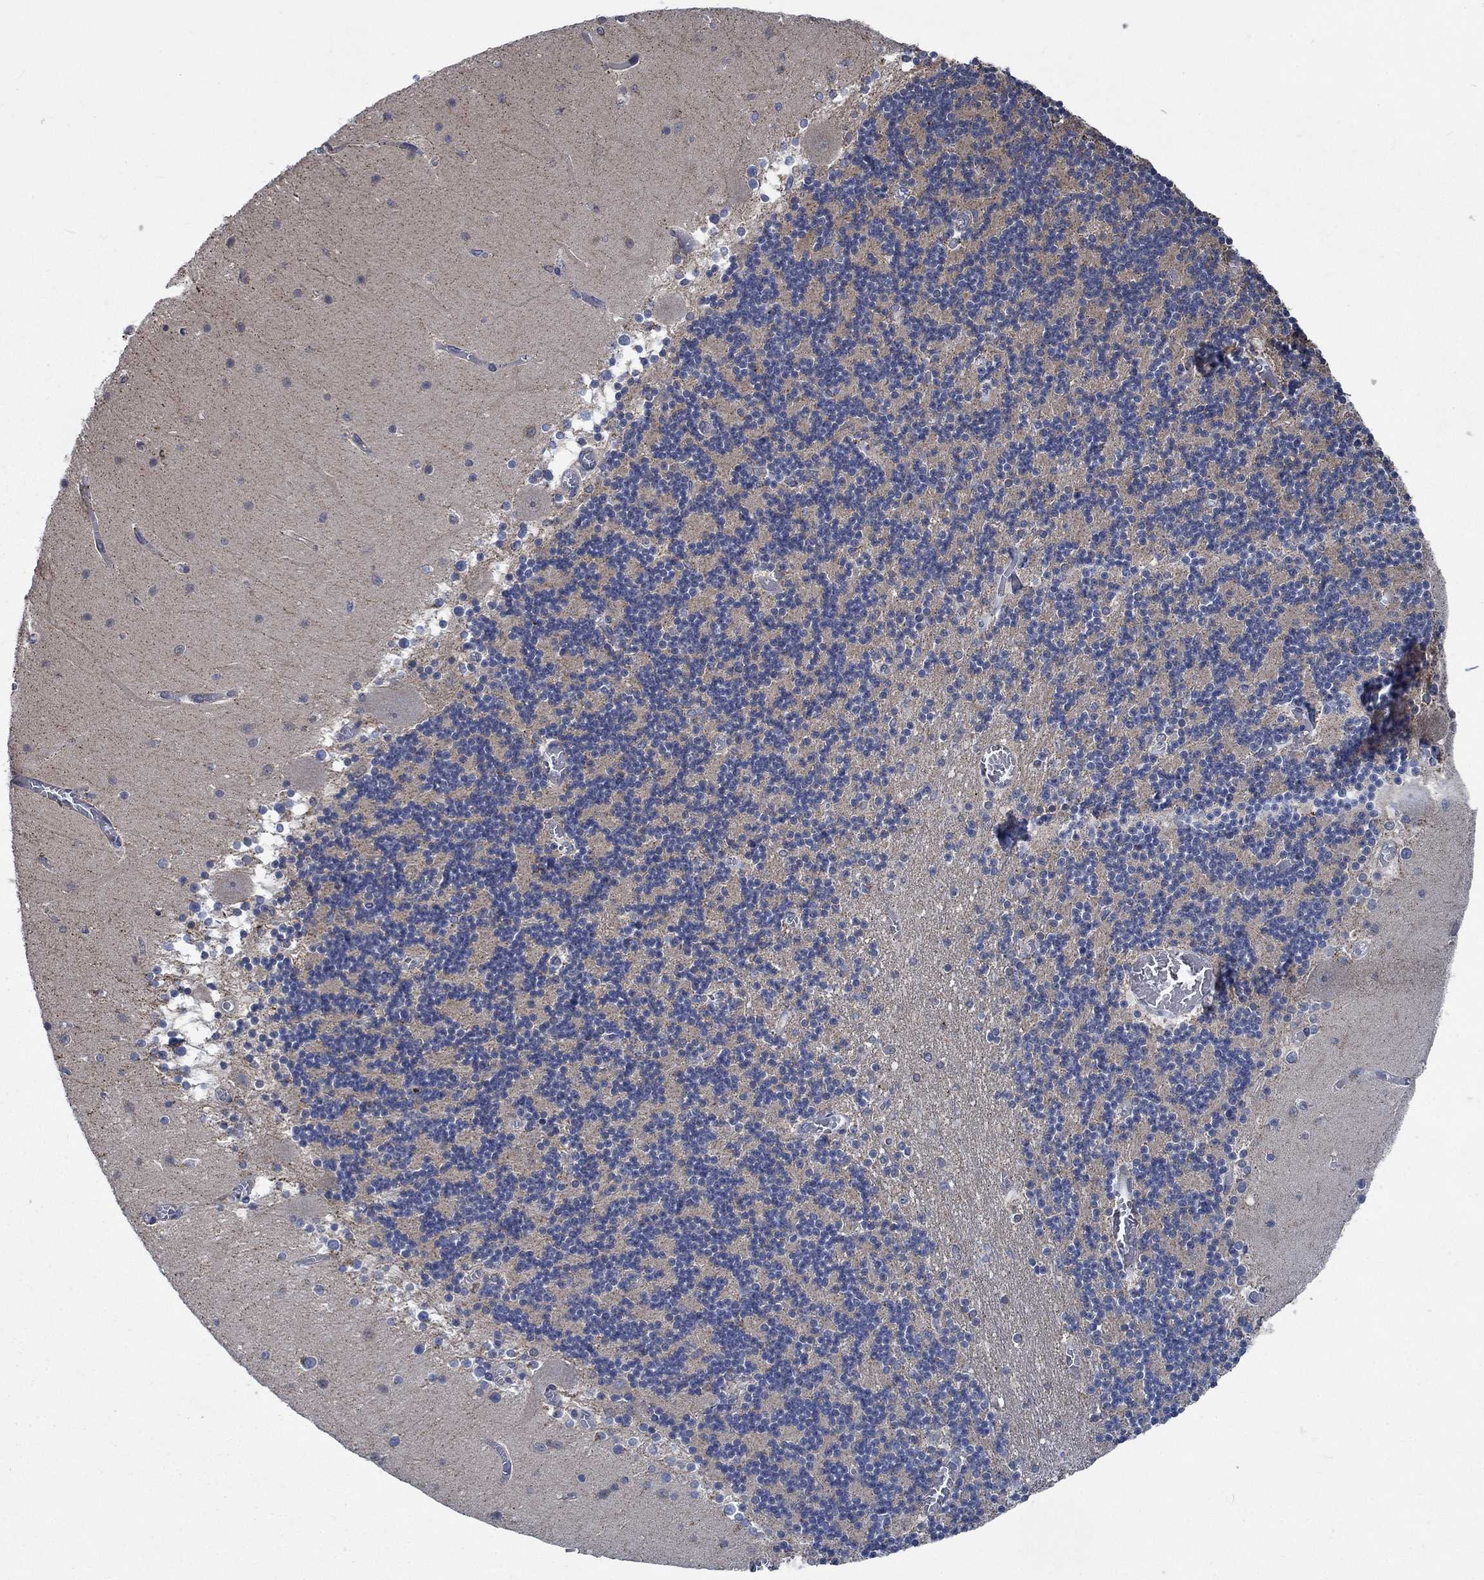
{"staining": {"intensity": "negative", "quantity": "none", "location": "none"}, "tissue": "cerebellum", "cell_type": "Cells in granular layer", "image_type": "normal", "snomed": [{"axis": "morphology", "description": "Normal tissue, NOS"}, {"axis": "topography", "description": "Cerebellum"}], "caption": "Immunohistochemistry of benign cerebellum shows no positivity in cells in granular layer. Brightfield microscopy of immunohistochemistry stained with DAB (3,3'-diaminobenzidine) (brown) and hematoxylin (blue), captured at high magnification.", "gene": "STXBP6", "patient": {"sex": "female", "age": 28}}